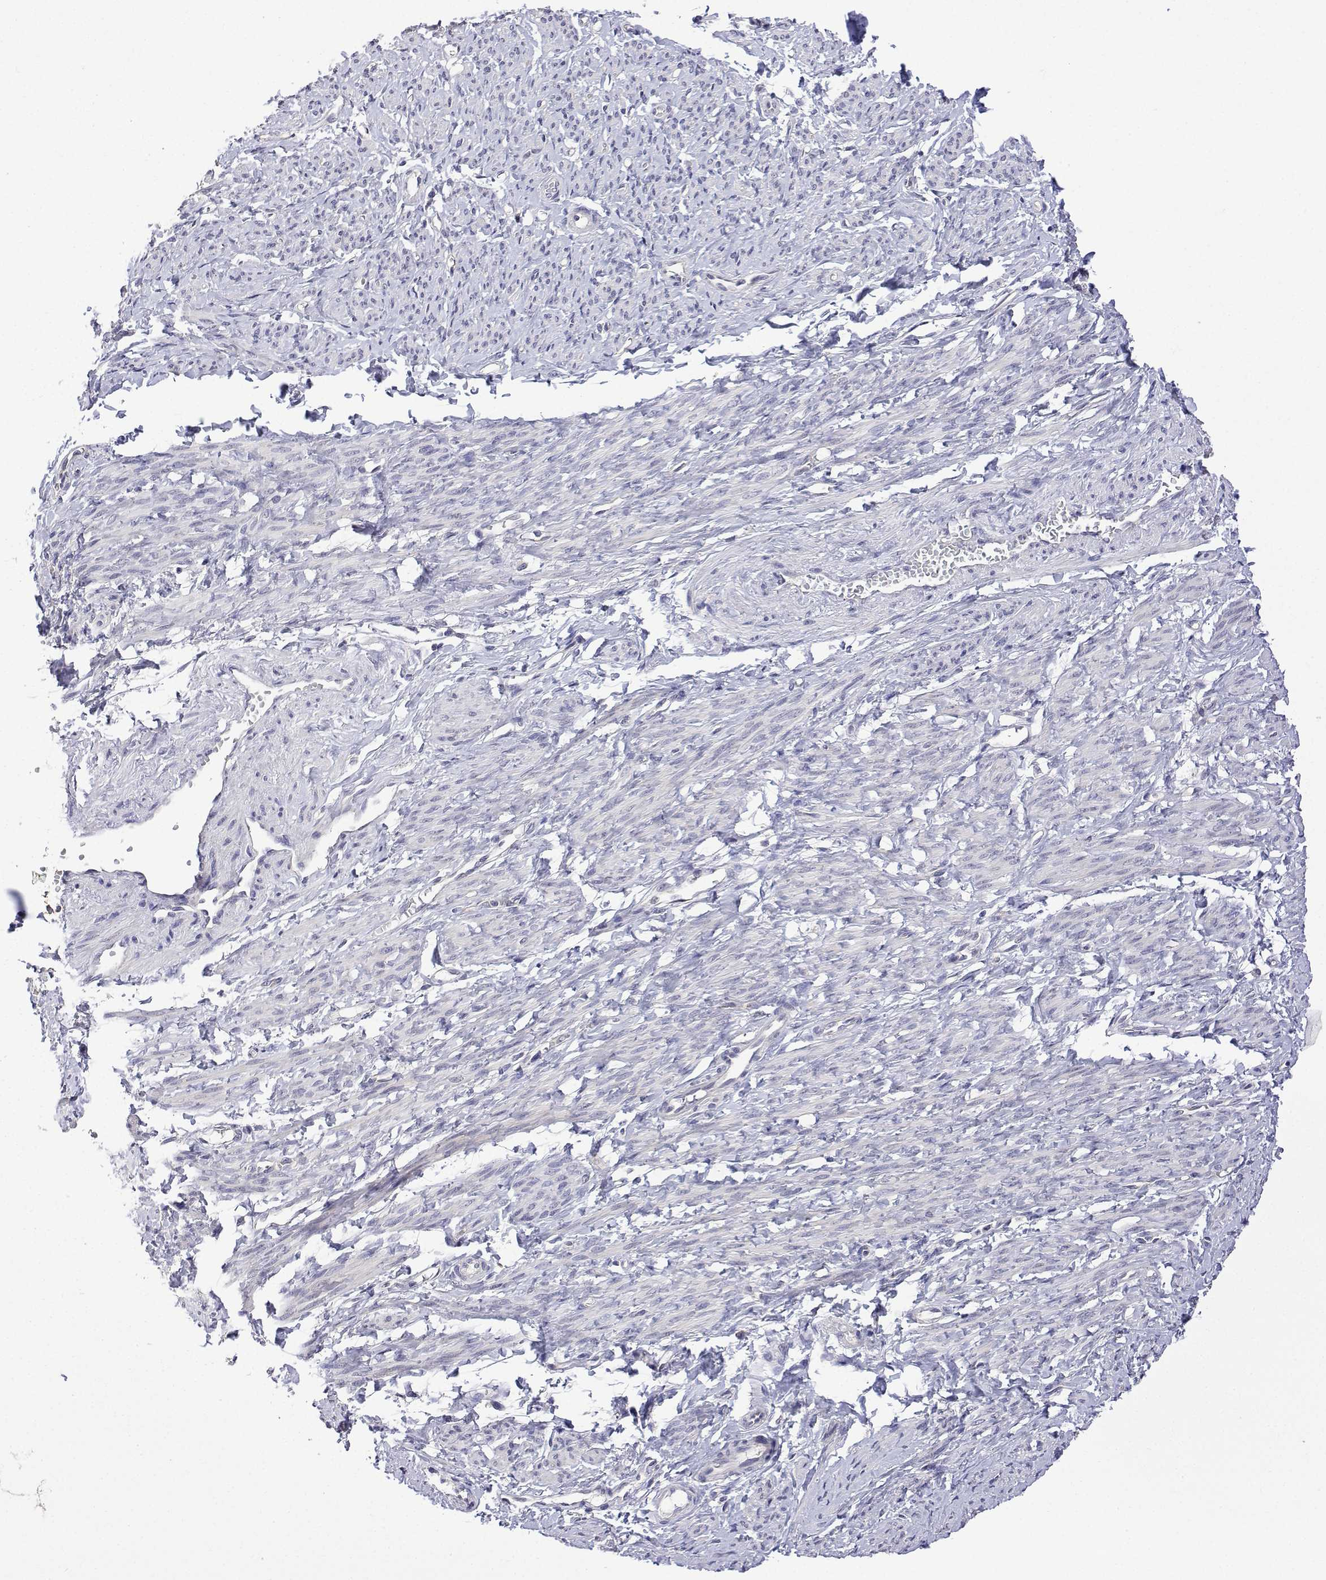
{"staining": {"intensity": "negative", "quantity": "none", "location": "none"}, "tissue": "smooth muscle", "cell_type": "Smooth muscle cells", "image_type": "normal", "snomed": [{"axis": "morphology", "description": "Normal tissue, NOS"}, {"axis": "topography", "description": "Smooth muscle"}], "caption": "A photomicrograph of smooth muscle stained for a protein reveals no brown staining in smooth muscle cells. Nuclei are stained in blue.", "gene": "PLCB1", "patient": {"sex": "female", "age": 65}}